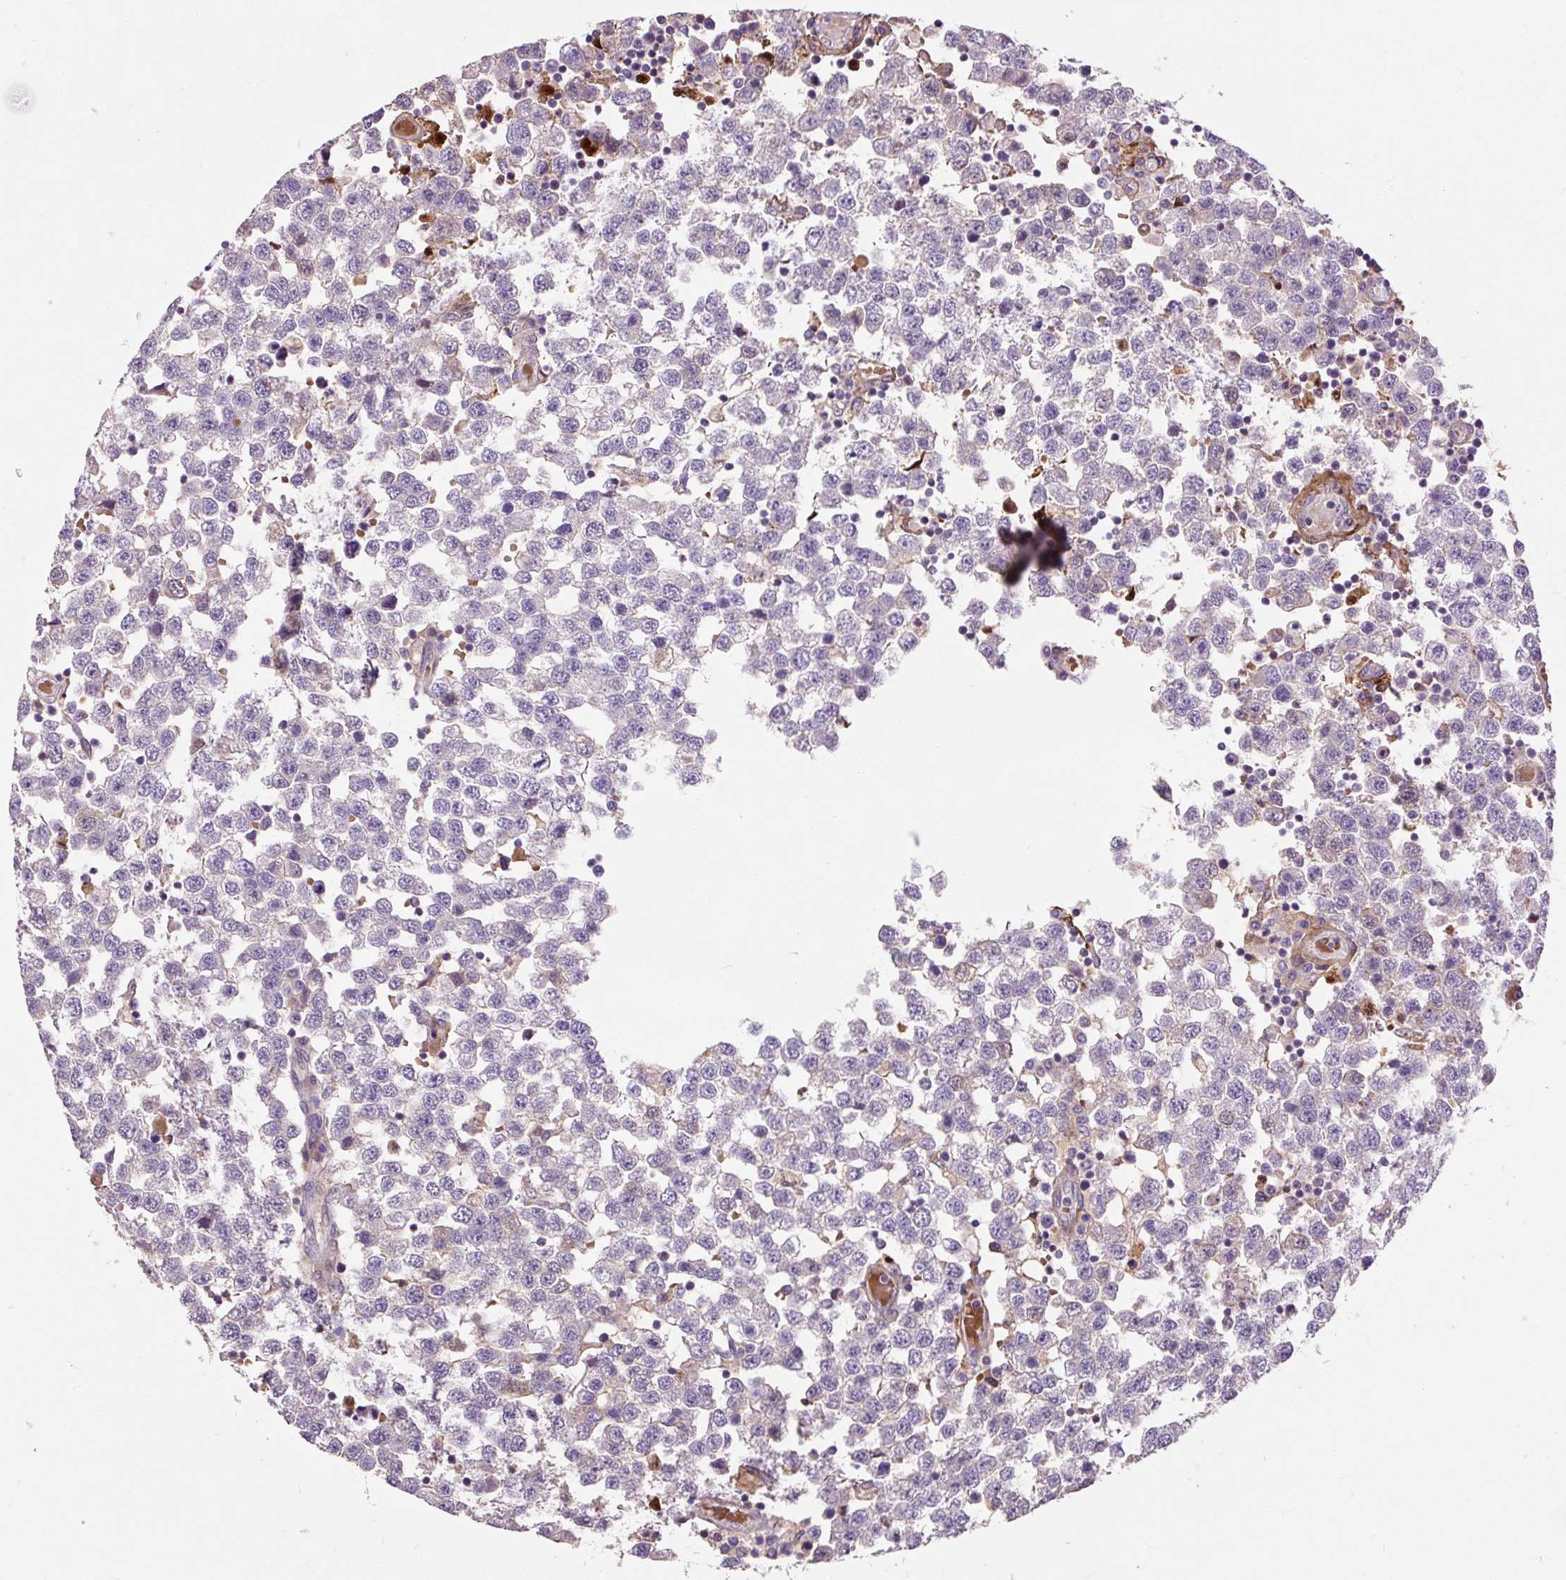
{"staining": {"intensity": "negative", "quantity": "none", "location": "none"}, "tissue": "testis cancer", "cell_type": "Tumor cells", "image_type": "cancer", "snomed": [{"axis": "morphology", "description": "Seminoma, NOS"}, {"axis": "topography", "description": "Testis"}], "caption": "Tumor cells are negative for protein expression in human testis cancer.", "gene": "PRIMPOL", "patient": {"sex": "male", "age": 34}}